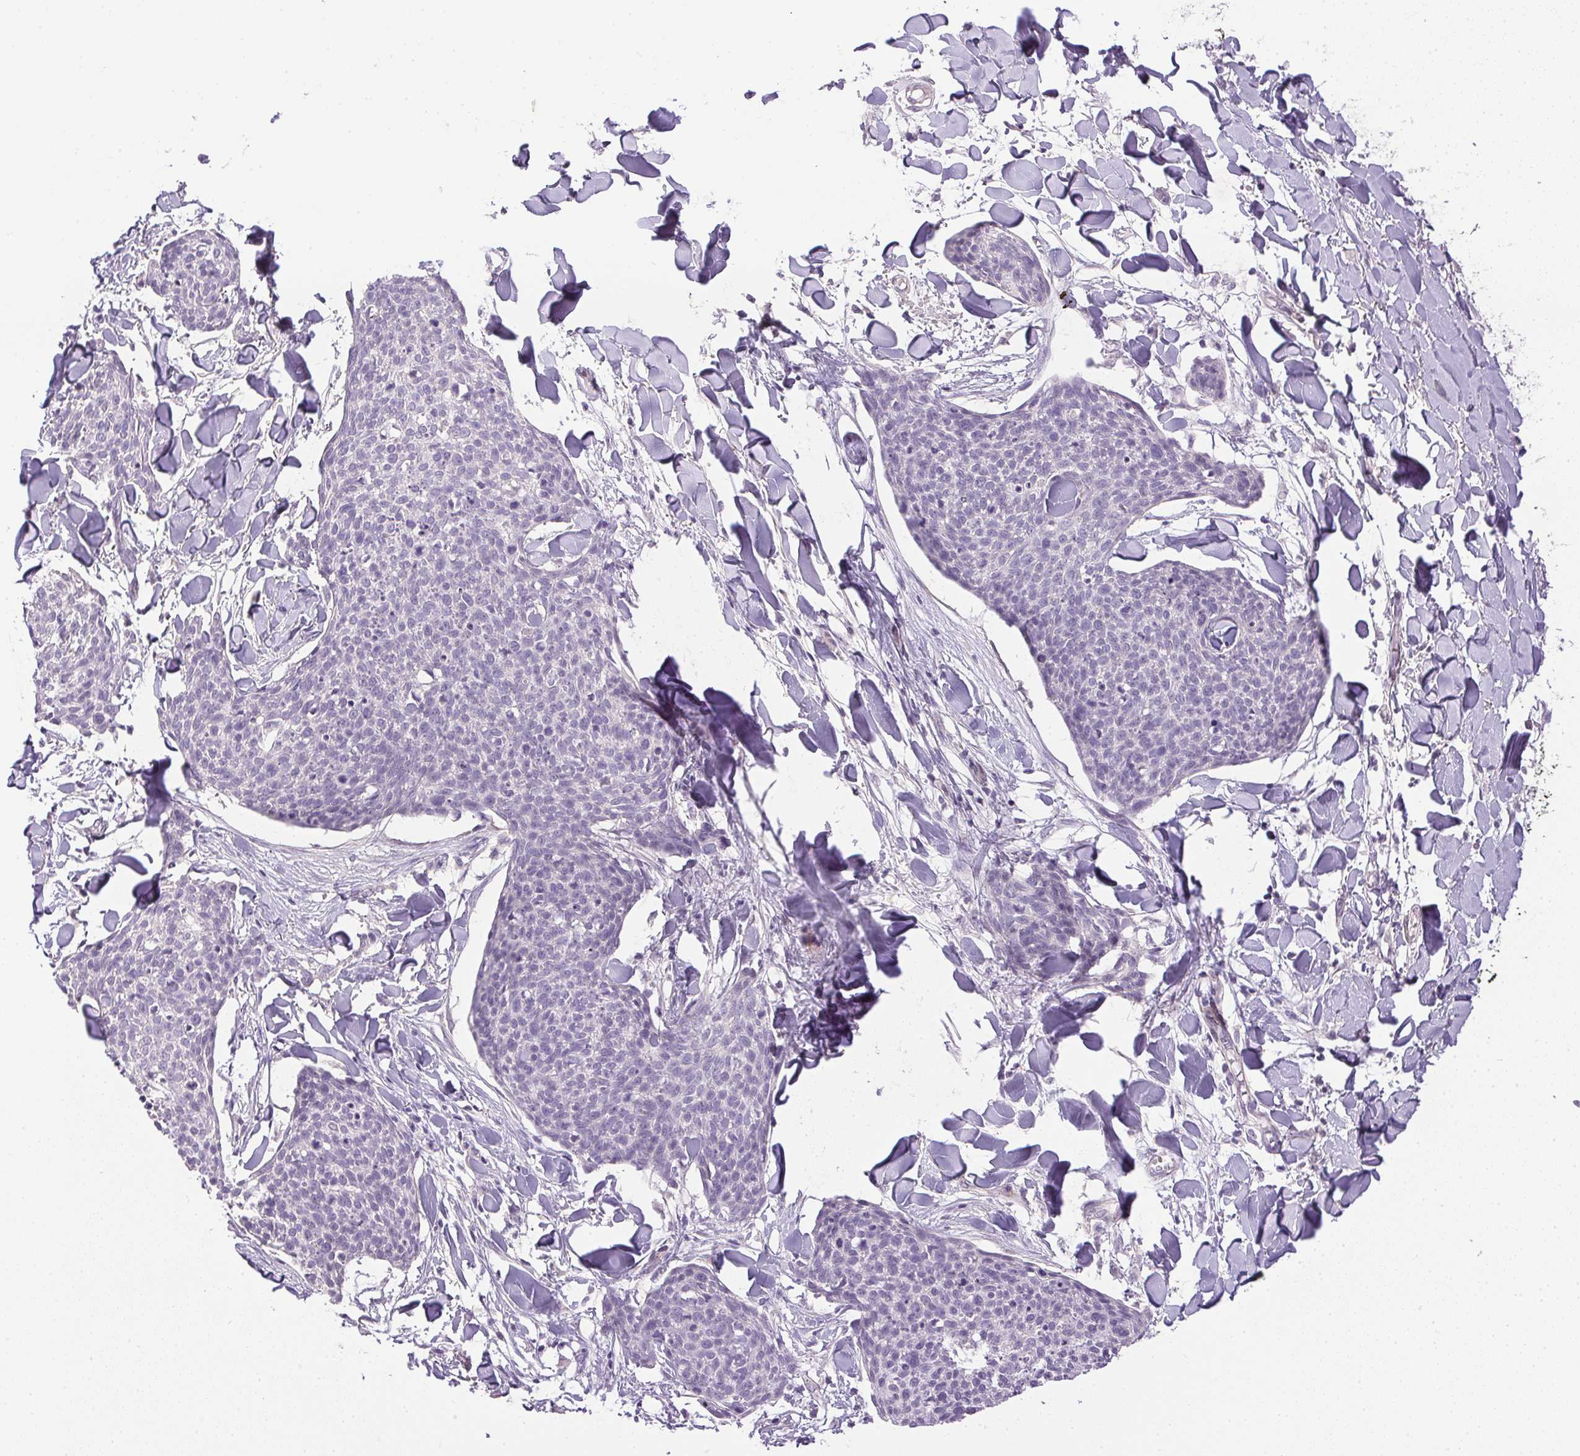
{"staining": {"intensity": "negative", "quantity": "none", "location": "none"}, "tissue": "skin cancer", "cell_type": "Tumor cells", "image_type": "cancer", "snomed": [{"axis": "morphology", "description": "Squamous cell carcinoma, NOS"}, {"axis": "topography", "description": "Skin"}, {"axis": "topography", "description": "Vulva"}], "caption": "Skin cancer (squamous cell carcinoma) was stained to show a protein in brown. There is no significant staining in tumor cells.", "gene": "PRL", "patient": {"sex": "female", "age": 75}}